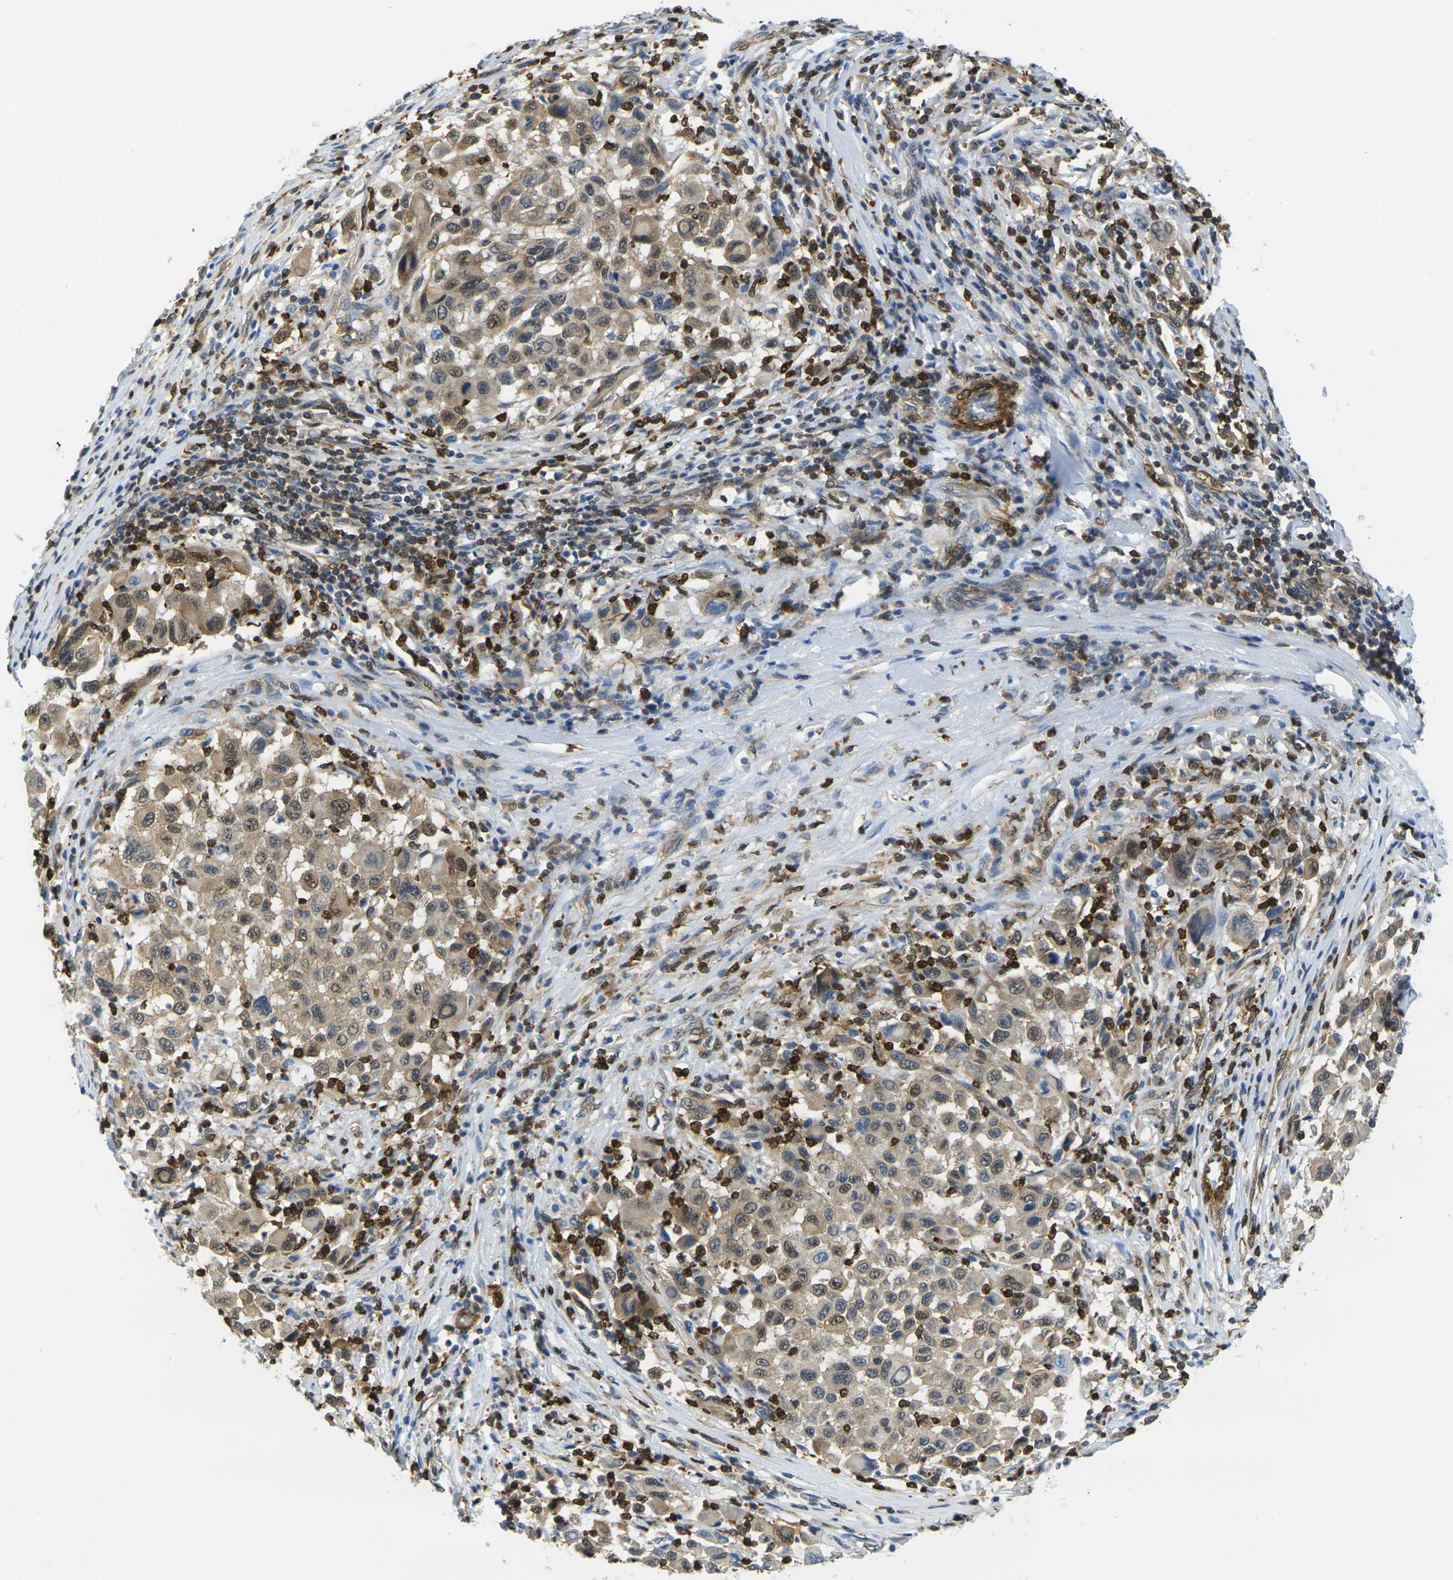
{"staining": {"intensity": "moderate", "quantity": ">75%", "location": "cytoplasmic/membranous,nuclear"}, "tissue": "melanoma", "cell_type": "Tumor cells", "image_type": "cancer", "snomed": [{"axis": "morphology", "description": "Malignant melanoma, Metastatic site"}, {"axis": "topography", "description": "Lymph node"}], "caption": "Tumor cells exhibit medium levels of moderate cytoplasmic/membranous and nuclear staining in approximately >75% of cells in malignant melanoma (metastatic site).", "gene": "LASP1", "patient": {"sex": "male", "age": 61}}